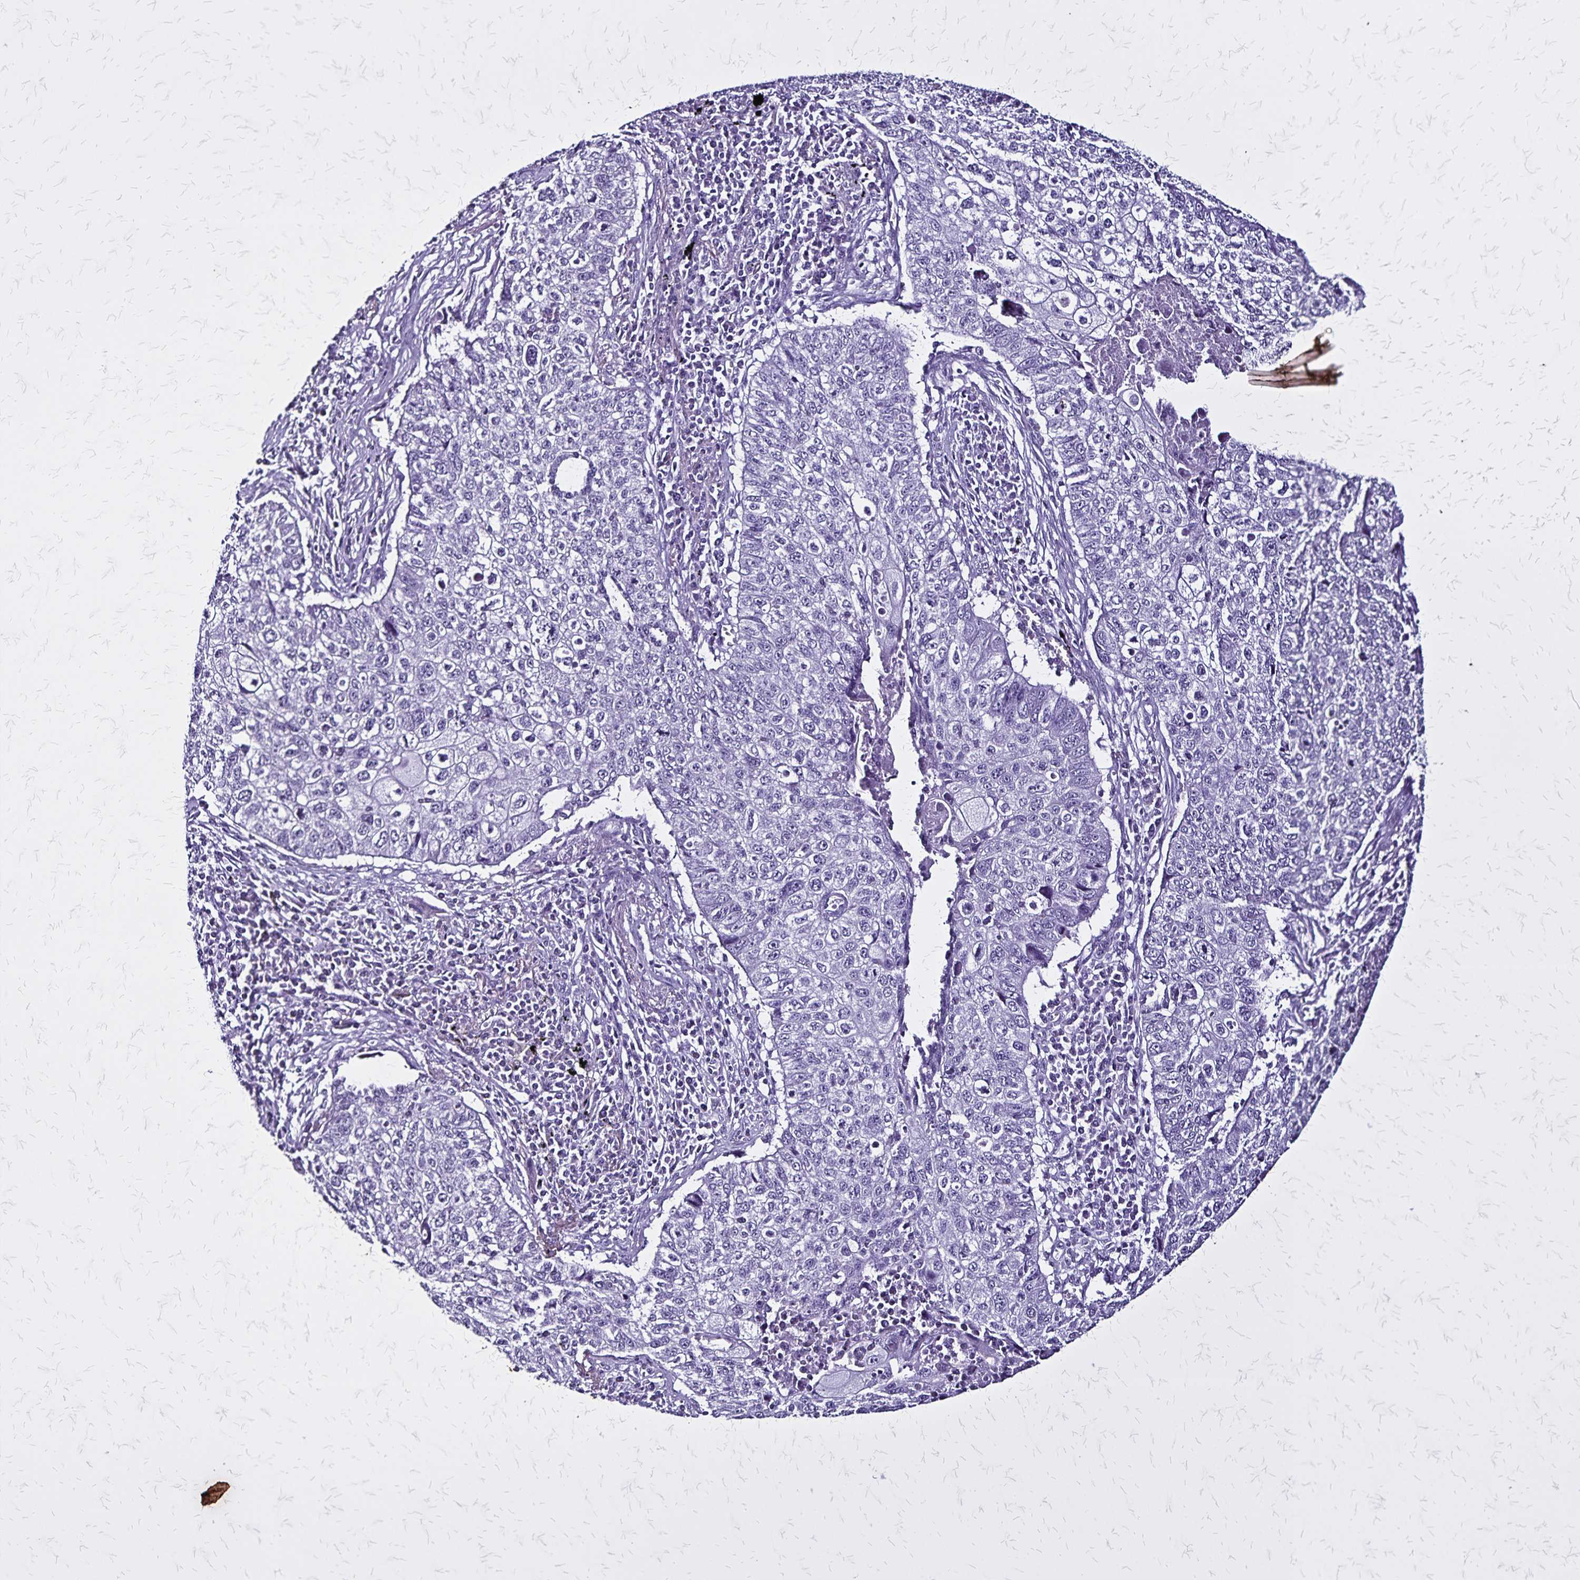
{"staining": {"intensity": "negative", "quantity": "none", "location": "none"}, "tissue": "lung cancer", "cell_type": "Tumor cells", "image_type": "cancer", "snomed": [{"axis": "morphology", "description": "Normal morphology"}, {"axis": "morphology", "description": "Aneuploidy"}, {"axis": "morphology", "description": "Squamous cell carcinoma, NOS"}, {"axis": "topography", "description": "Lymph node"}, {"axis": "topography", "description": "Lung"}], "caption": "There is no significant staining in tumor cells of squamous cell carcinoma (lung).", "gene": "KRT2", "patient": {"sex": "female", "age": 76}}